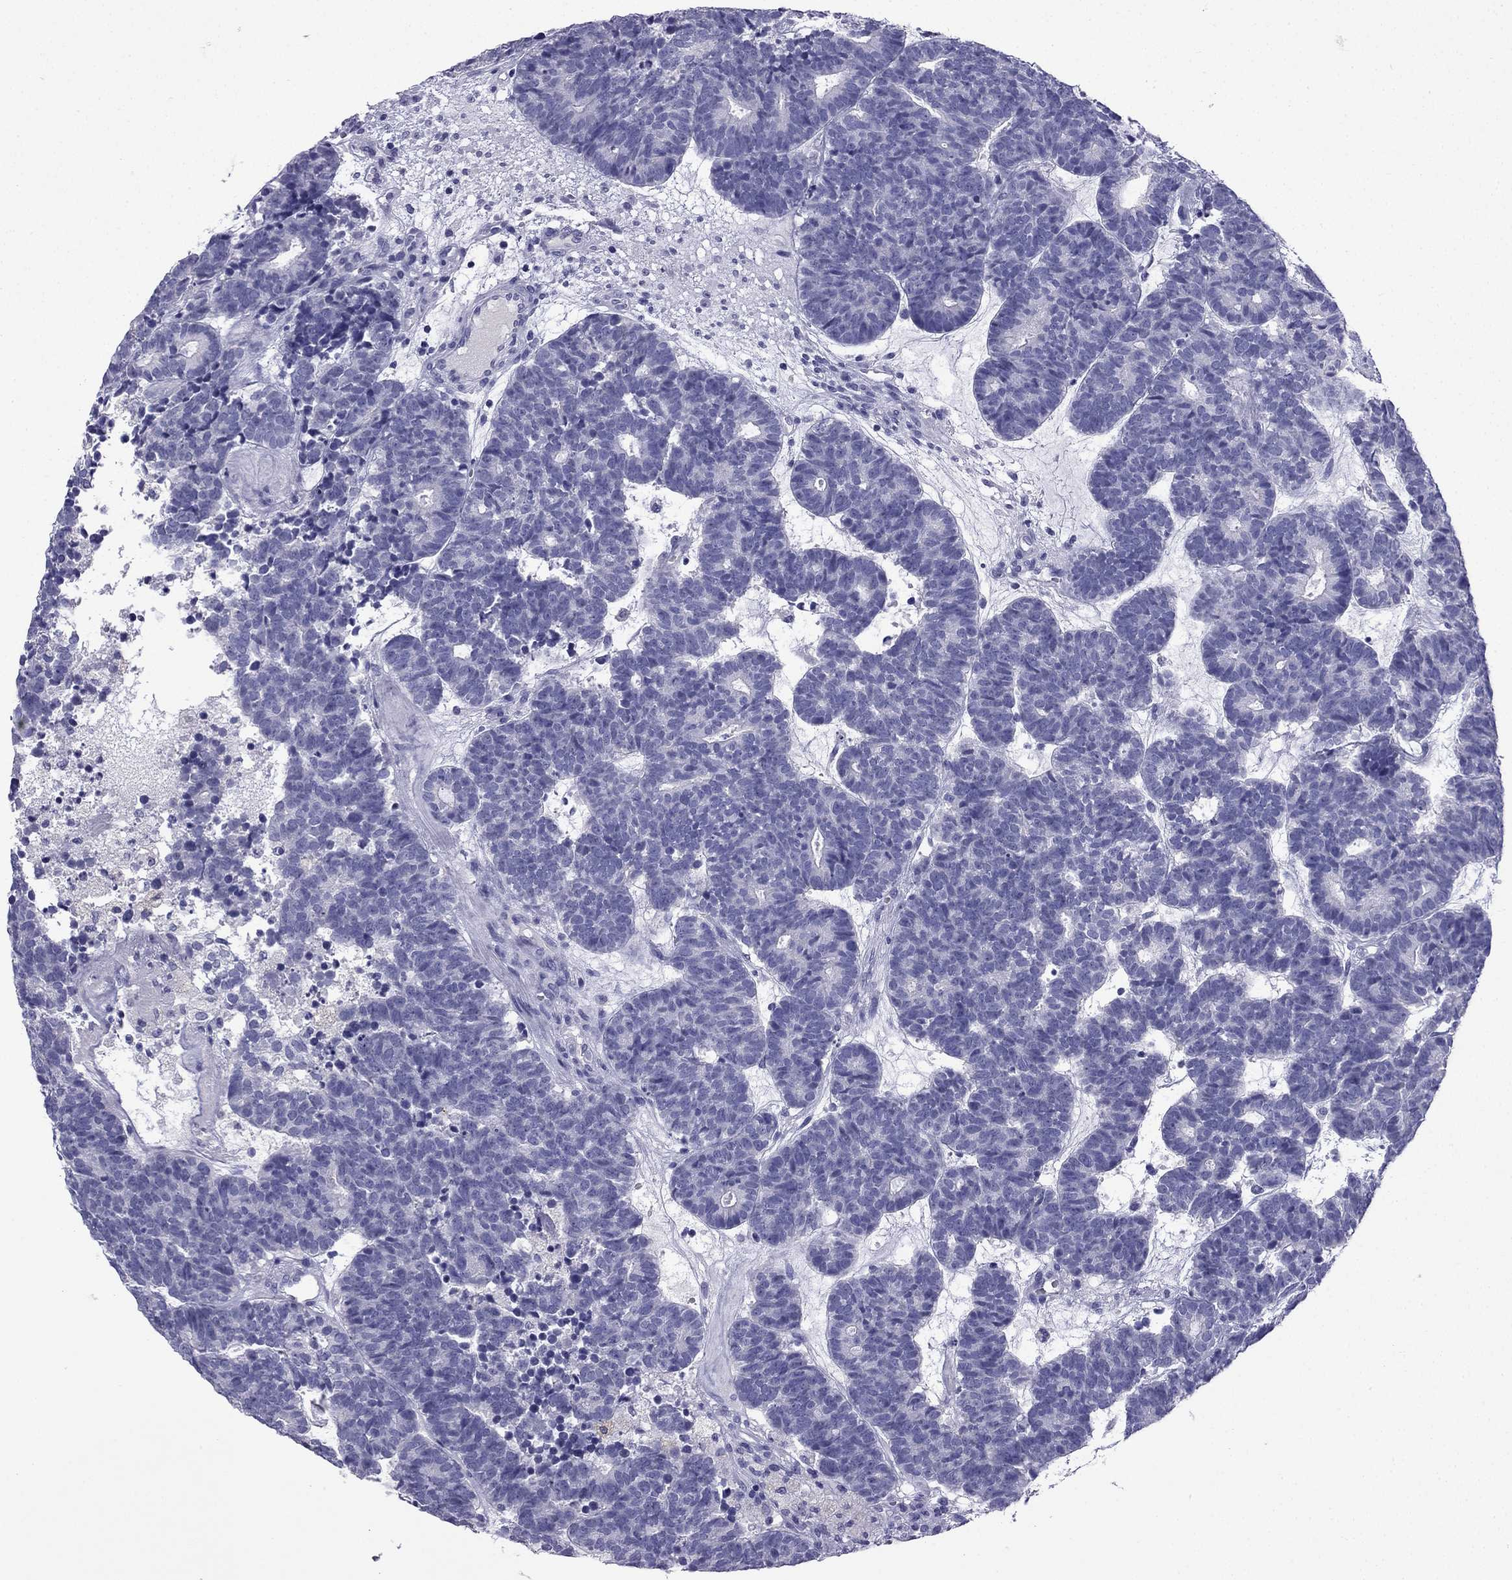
{"staining": {"intensity": "negative", "quantity": "none", "location": "none"}, "tissue": "head and neck cancer", "cell_type": "Tumor cells", "image_type": "cancer", "snomed": [{"axis": "morphology", "description": "Adenocarcinoma, NOS"}, {"axis": "topography", "description": "Head-Neck"}], "caption": "Head and neck cancer (adenocarcinoma) was stained to show a protein in brown. There is no significant expression in tumor cells. (Immunohistochemistry (ihc), brightfield microscopy, high magnification).", "gene": "NPTX1", "patient": {"sex": "female", "age": 81}}